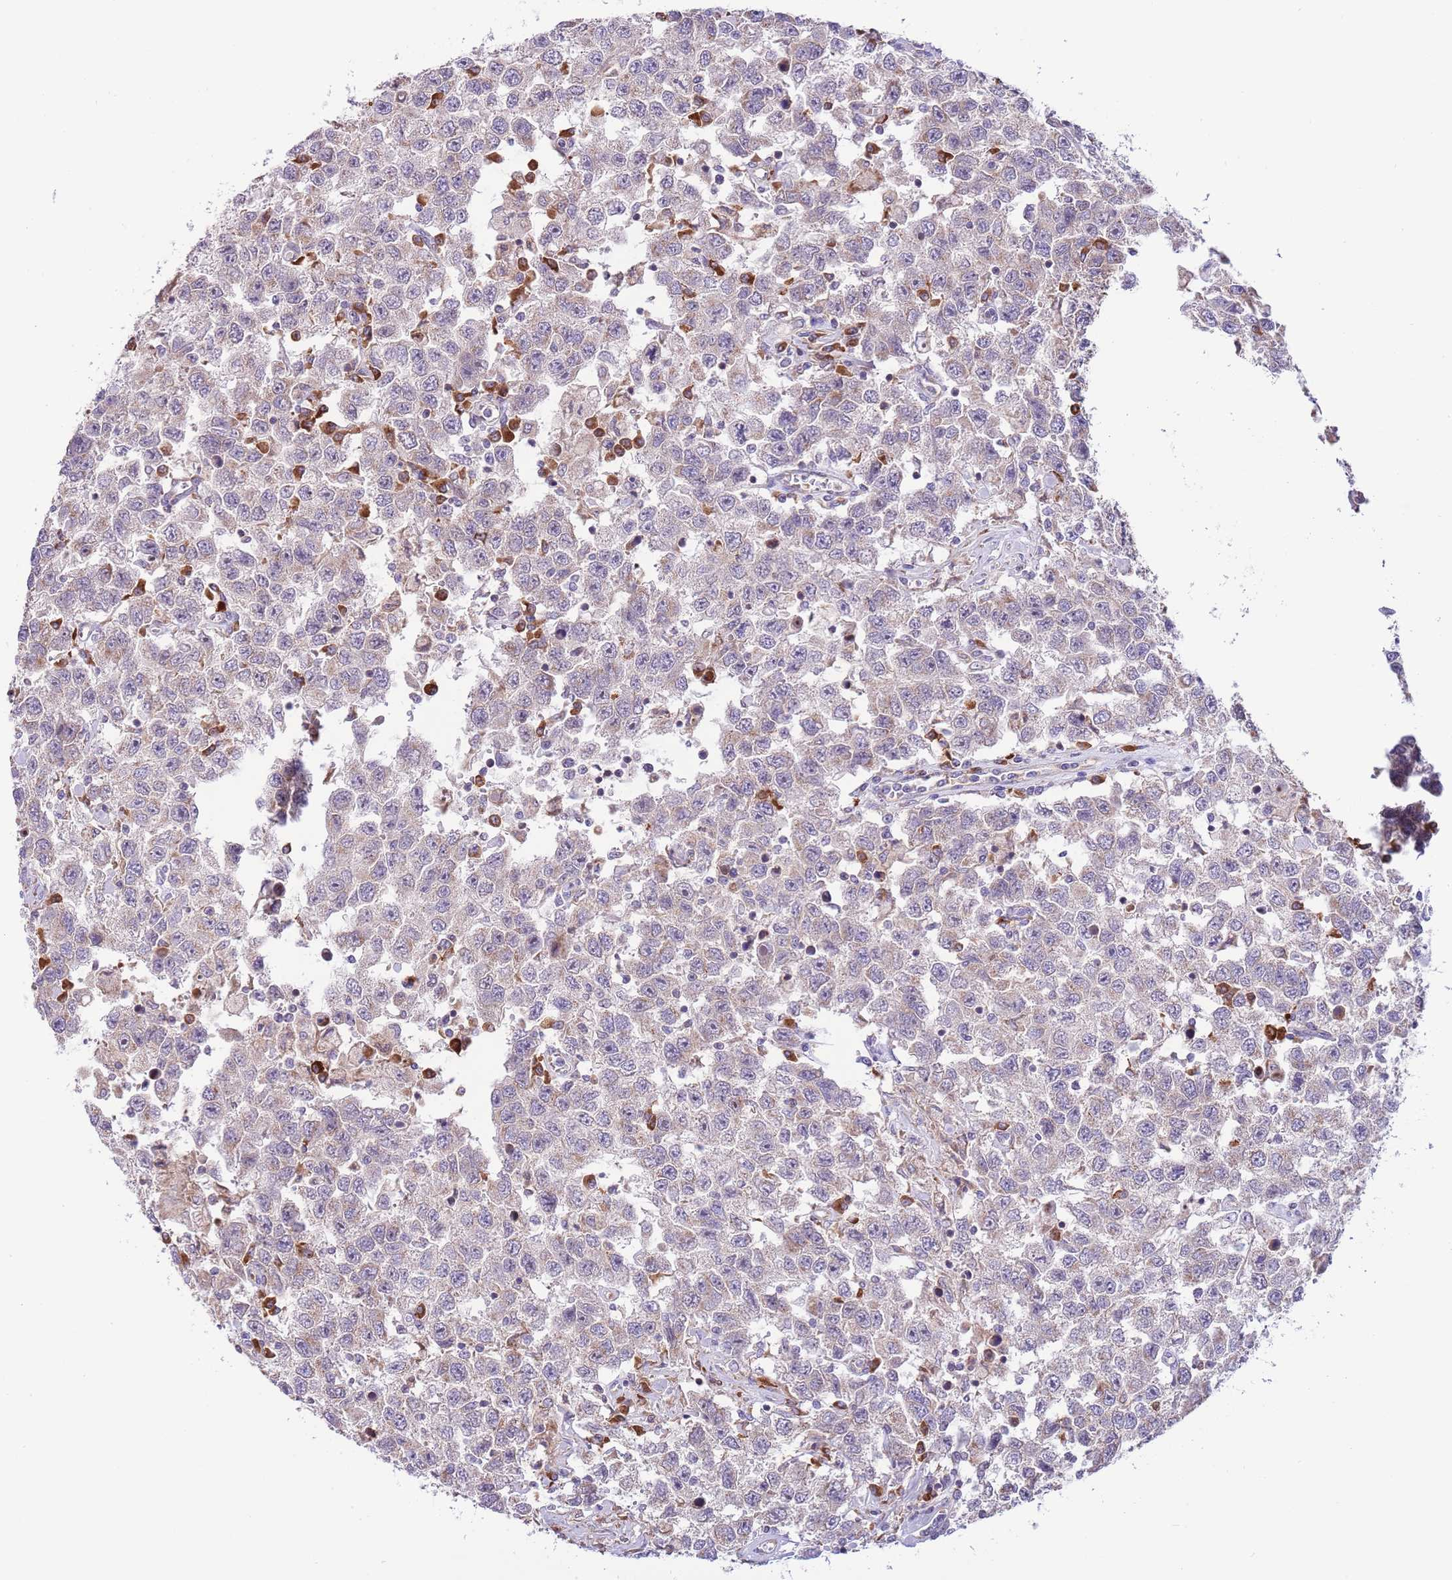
{"staining": {"intensity": "negative", "quantity": "none", "location": "none"}, "tissue": "testis cancer", "cell_type": "Tumor cells", "image_type": "cancer", "snomed": [{"axis": "morphology", "description": "Seminoma, NOS"}, {"axis": "topography", "description": "Testis"}], "caption": "Human testis cancer stained for a protein using IHC shows no staining in tumor cells.", "gene": "DAND5", "patient": {"sex": "male", "age": 41}}